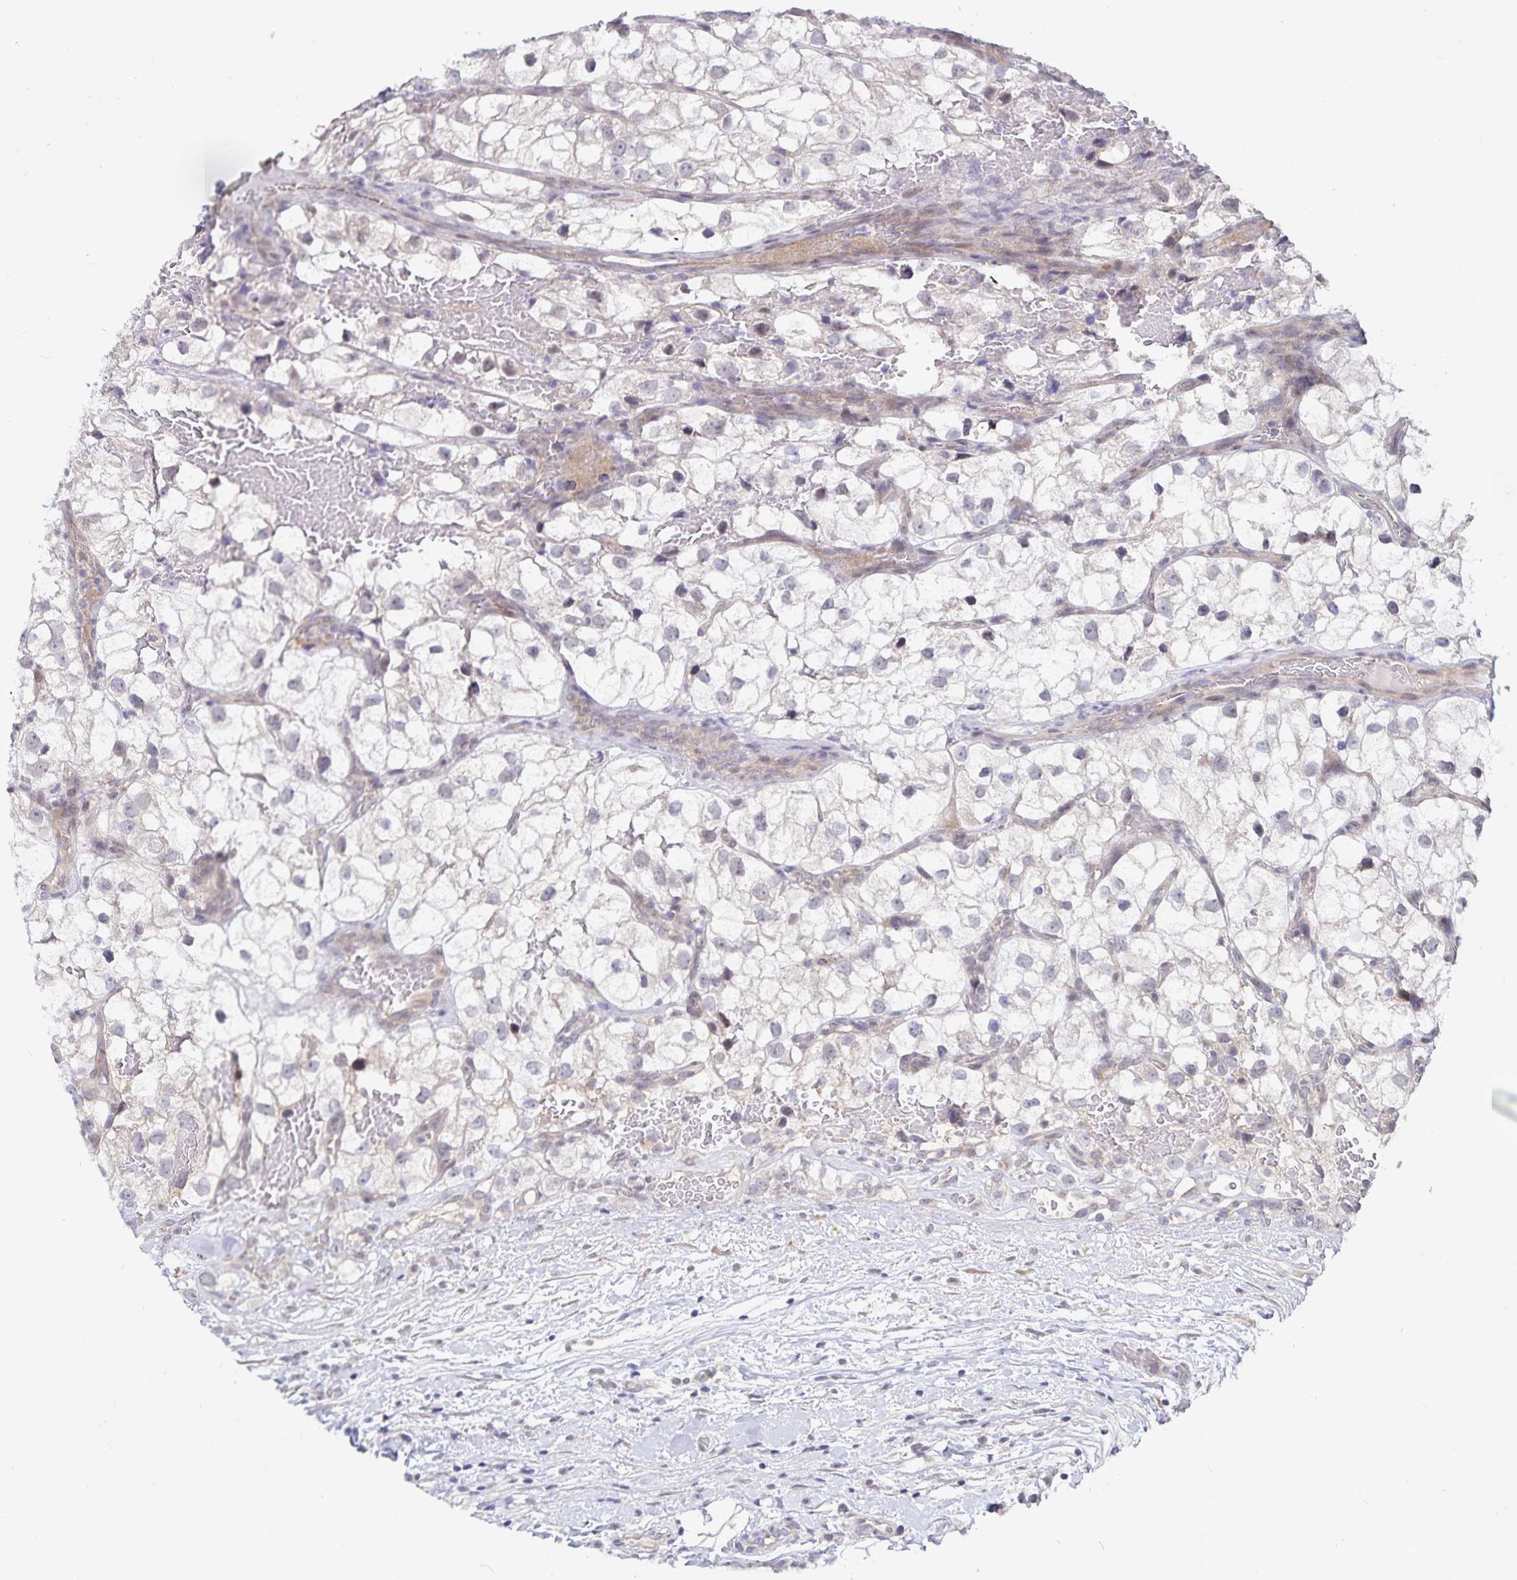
{"staining": {"intensity": "negative", "quantity": "none", "location": "none"}, "tissue": "renal cancer", "cell_type": "Tumor cells", "image_type": "cancer", "snomed": [{"axis": "morphology", "description": "Adenocarcinoma, NOS"}, {"axis": "topography", "description": "Kidney"}], "caption": "Tumor cells are negative for protein expression in human adenocarcinoma (renal).", "gene": "ATP2A2", "patient": {"sex": "male", "age": 59}}